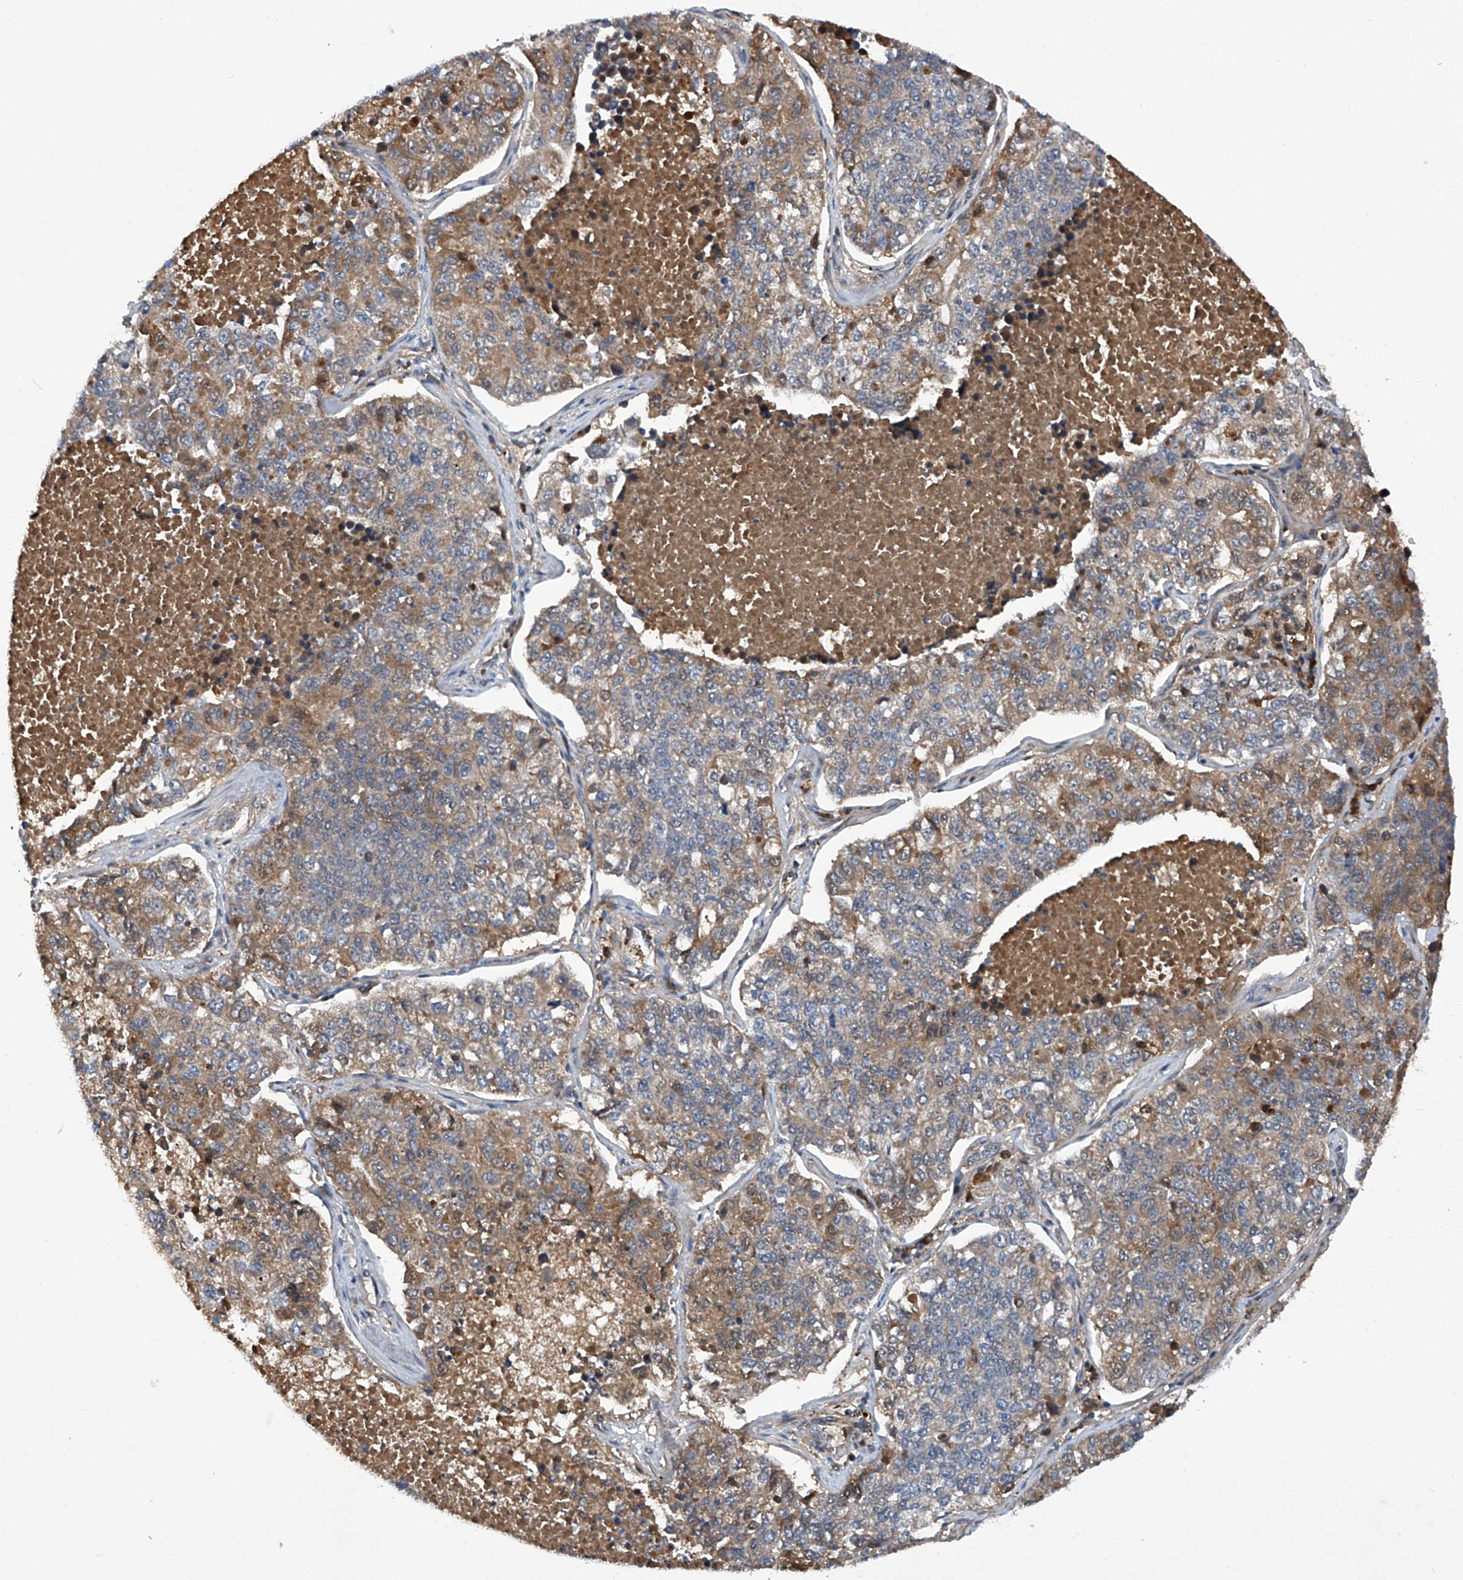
{"staining": {"intensity": "moderate", "quantity": "25%-75%", "location": "cytoplasmic/membranous"}, "tissue": "lung cancer", "cell_type": "Tumor cells", "image_type": "cancer", "snomed": [{"axis": "morphology", "description": "Adenocarcinoma, NOS"}, {"axis": "topography", "description": "Lung"}], "caption": "IHC (DAB) staining of human lung adenocarcinoma shows moderate cytoplasmic/membranous protein staining in about 25%-75% of tumor cells.", "gene": "ASCC3", "patient": {"sex": "male", "age": 49}}